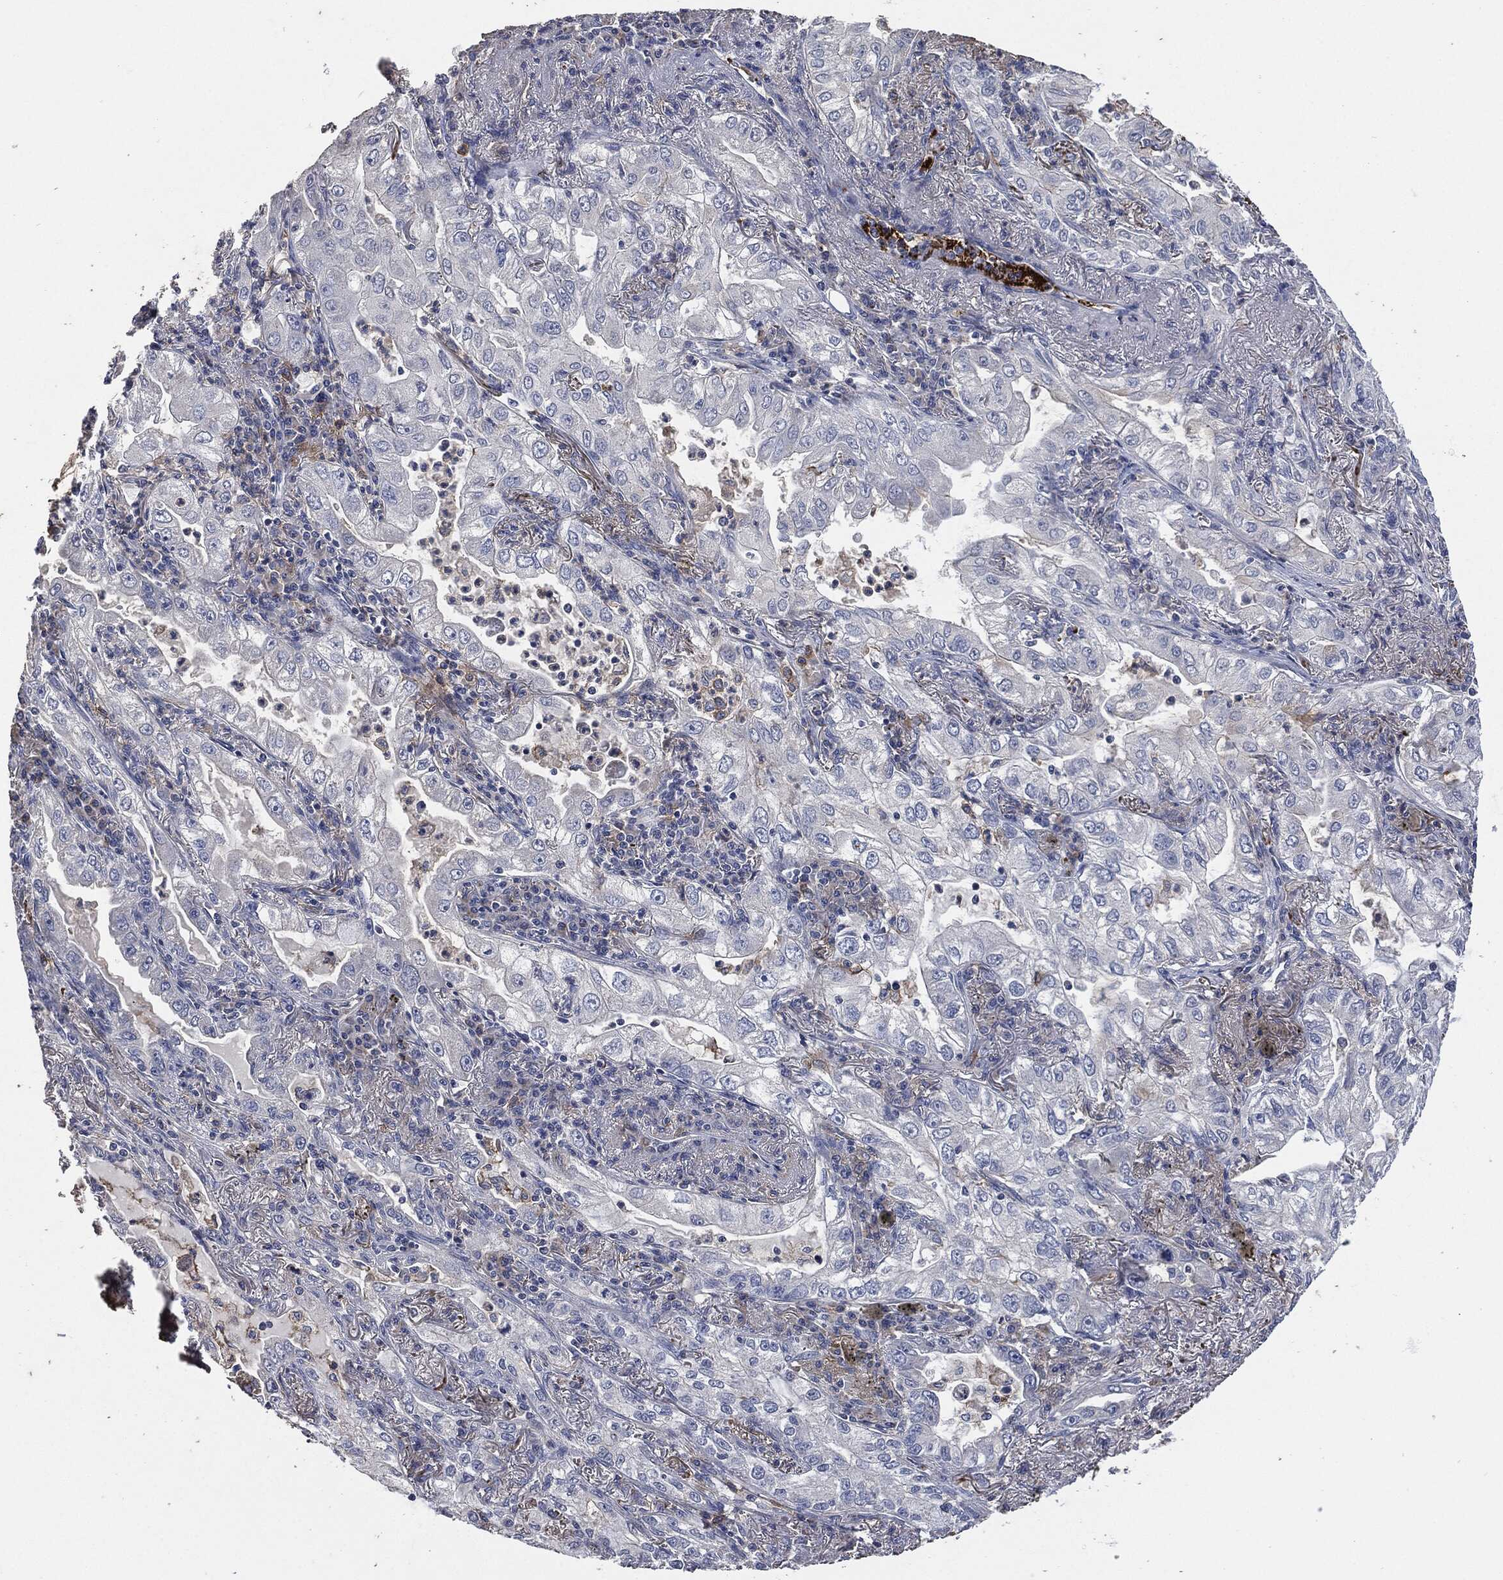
{"staining": {"intensity": "negative", "quantity": "none", "location": "none"}, "tissue": "lung cancer", "cell_type": "Tumor cells", "image_type": "cancer", "snomed": [{"axis": "morphology", "description": "Adenocarcinoma, NOS"}, {"axis": "topography", "description": "Lung"}], "caption": "IHC image of neoplastic tissue: lung cancer stained with DAB (3,3'-diaminobenzidine) displays no significant protein staining in tumor cells. (Stains: DAB immunohistochemistry (IHC) with hematoxylin counter stain, Microscopy: brightfield microscopy at high magnification).", "gene": "CD33", "patient": {"sex": "female", "age": 73}}